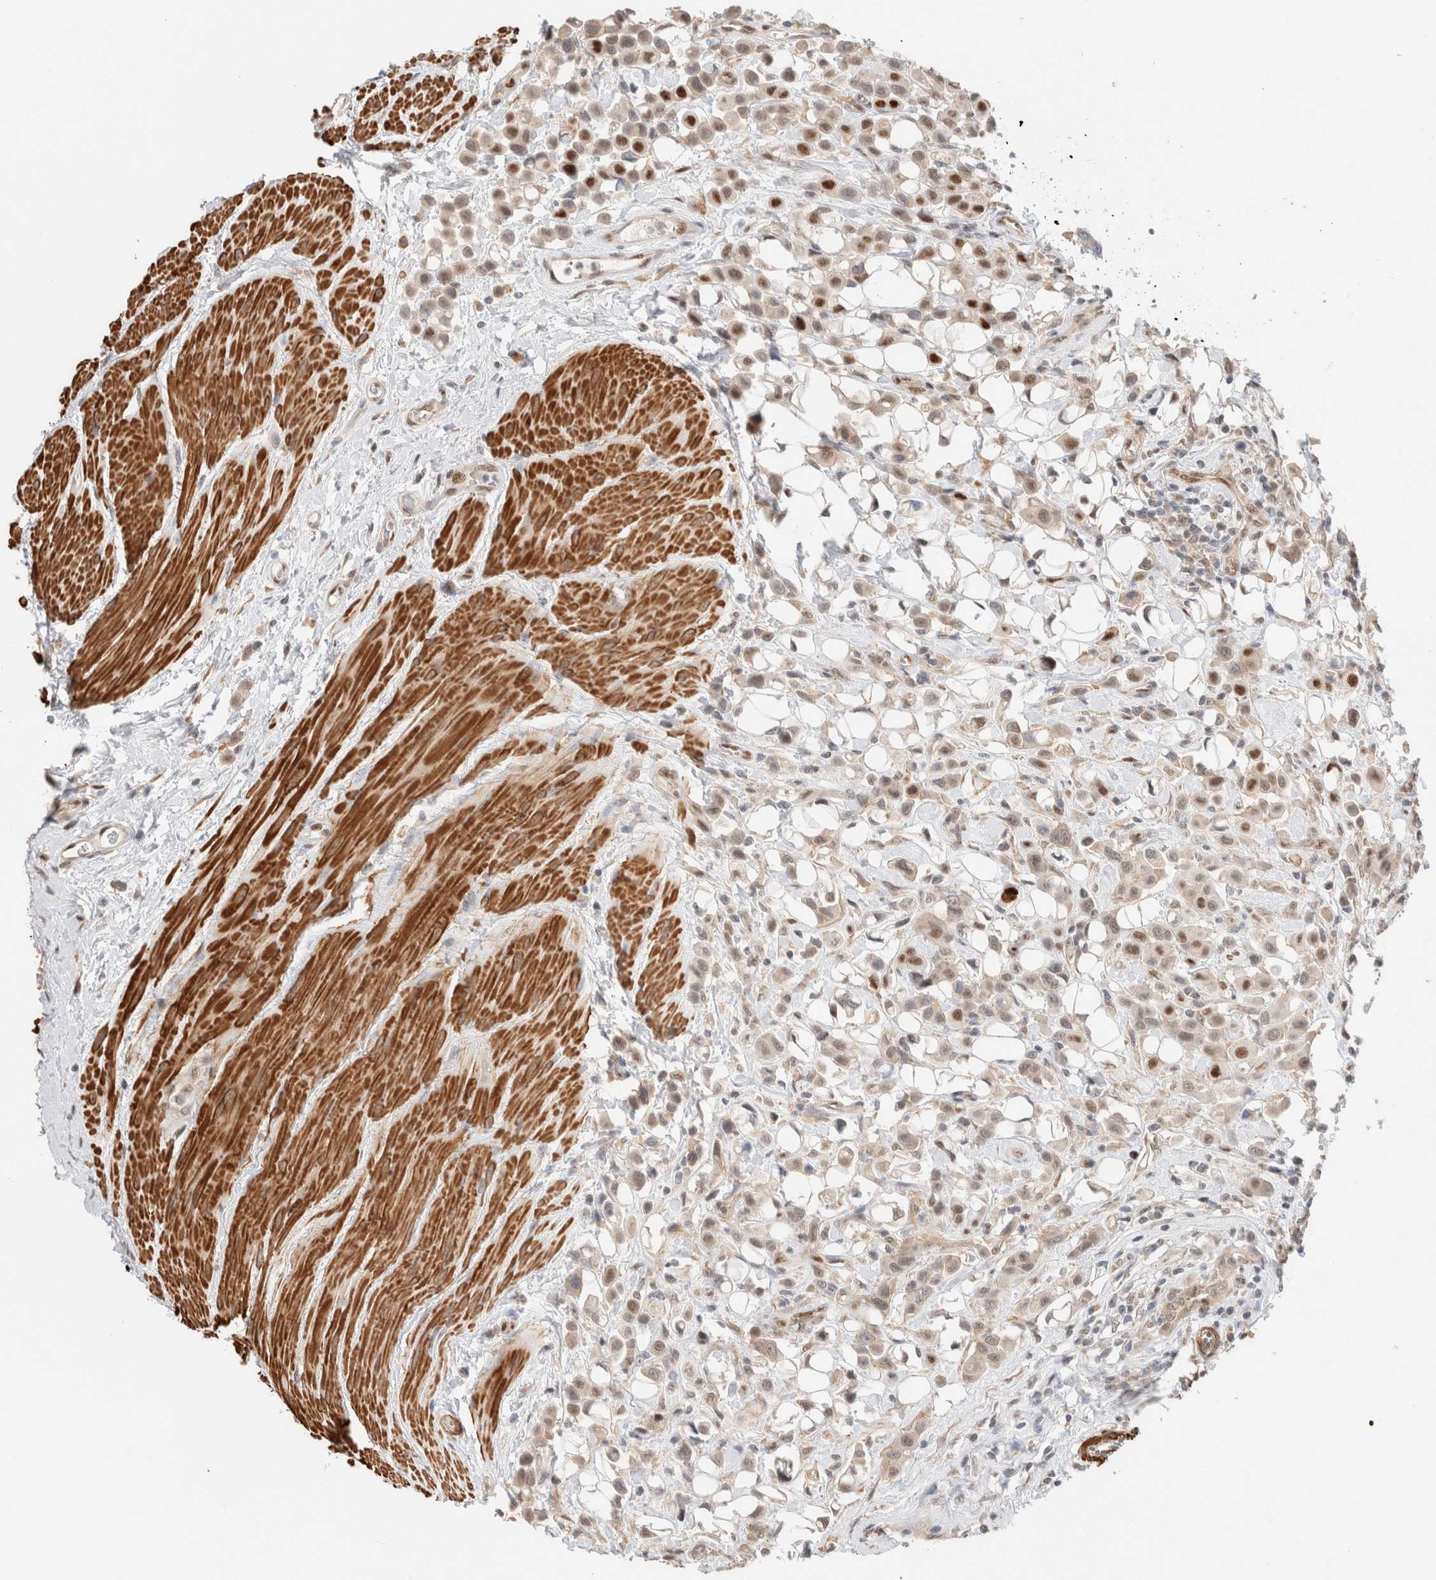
{"staining": {"intensity": "moderate", "quantity": "25%-75%", "location": "nuclear"}, "tissue": "urothelial cancer", "cell_type": "Tumor cells", "image_type": "cancer", "snomed": [{"axis": "morphology", "description": "Urothelial carcinoma, High grade"}, {"axis": "topography", "description": "Urinary bladder"}], "caption": "Immunohistochemical staining of human urothelial cancer reveals medium levels of moderate nuclear expression in about 25%-75% of tumor cells. (Brightfield microscopy of DAB IHC at high magnification).", "gene": "ID3", "patient": {"sex": "male", "age": 50}}